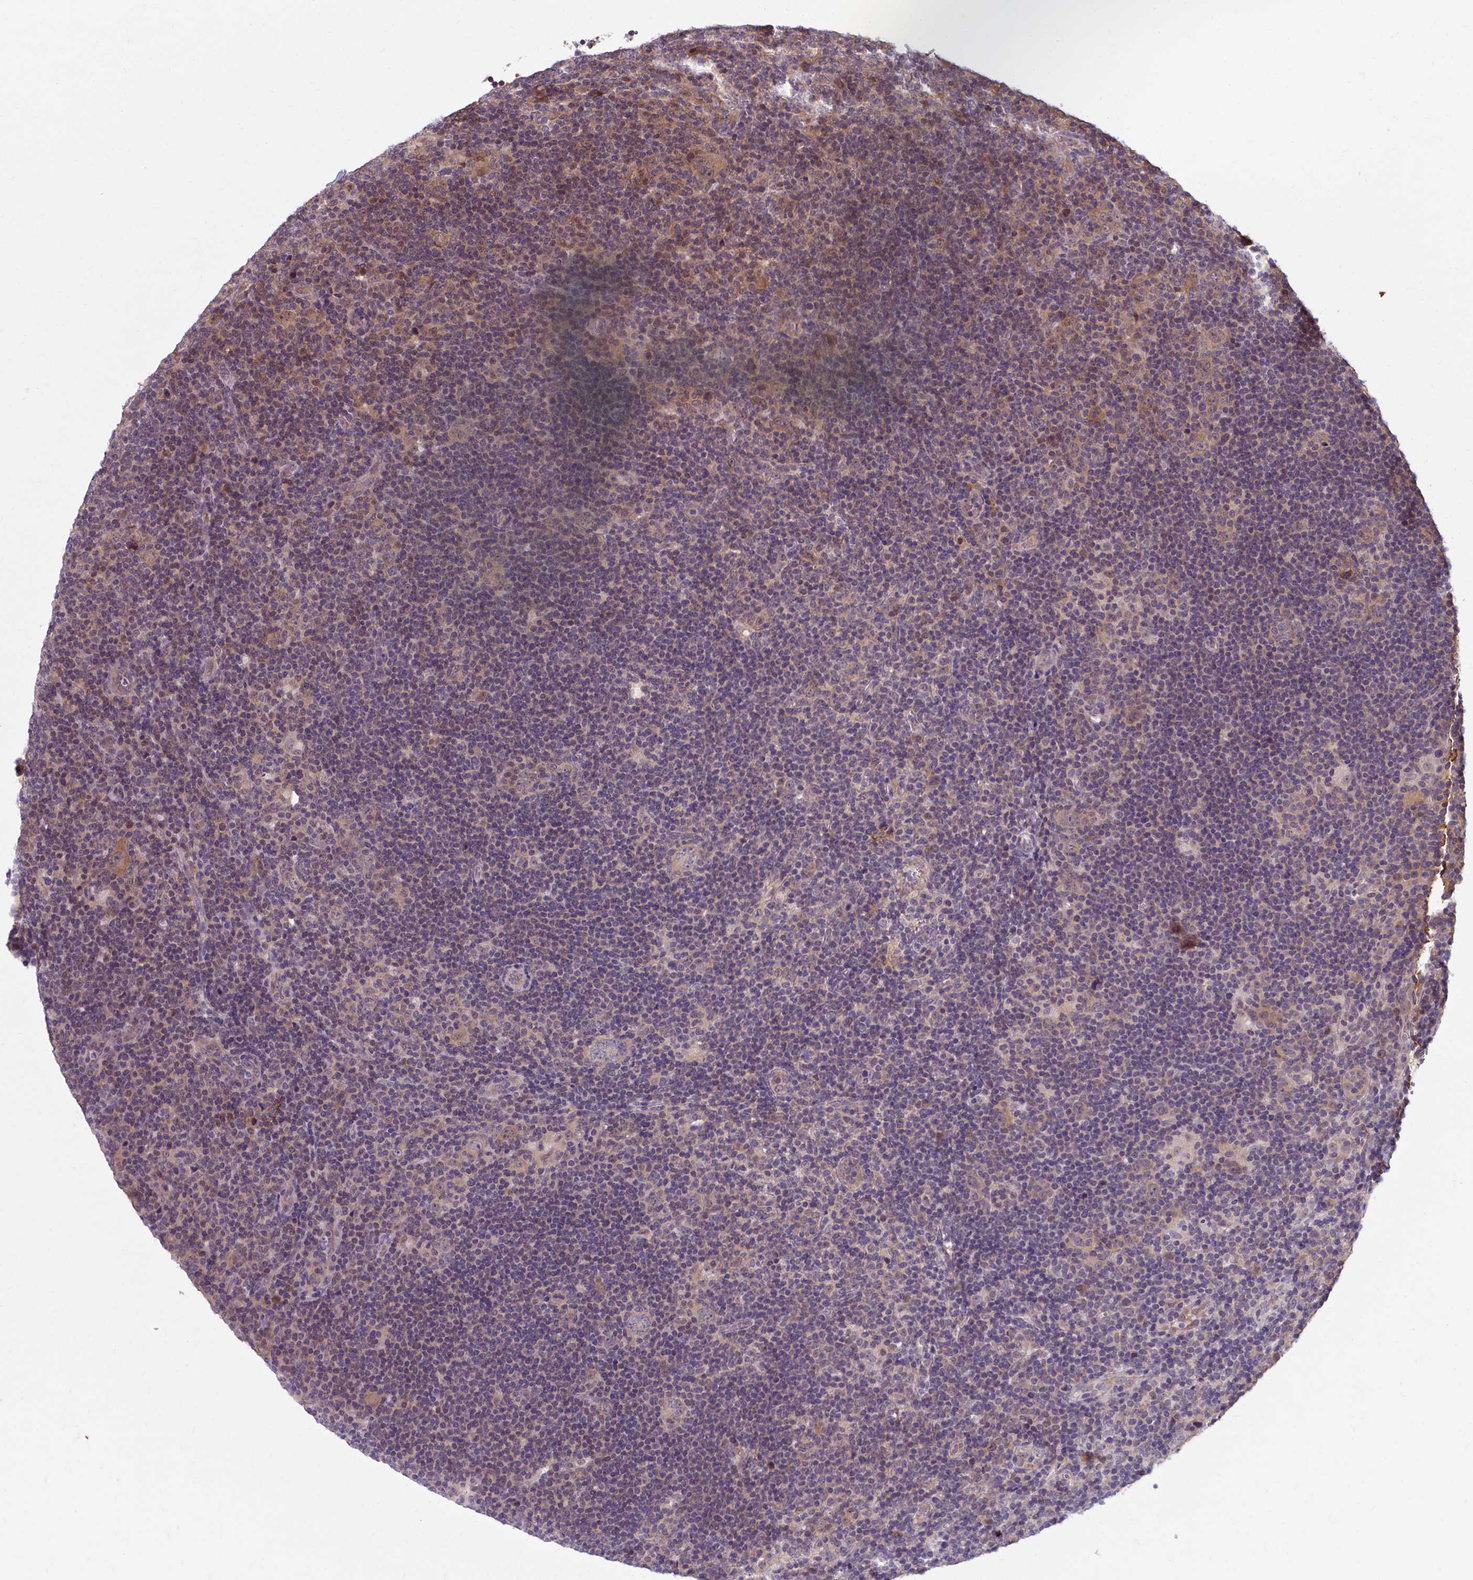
{"staining": {"intensity": "weak", "quantity": "<25%", "location": "cytoplasmic/membranous"}, "tissue": "lymphoma", "cell_type": "Tumor cells", "image_type": "cancer", "snomed": [{"axis": "morphology", "description": "Hodgkin's disease, NOS"}, {"axis": "topography", "description": "Lymph node"}], "caption": "The micrograph demonstrates no staining of tumor cells in Hodgkin's disease.", "gene": "ZNF555", "patient": {"sex": "female", "age": 57}}